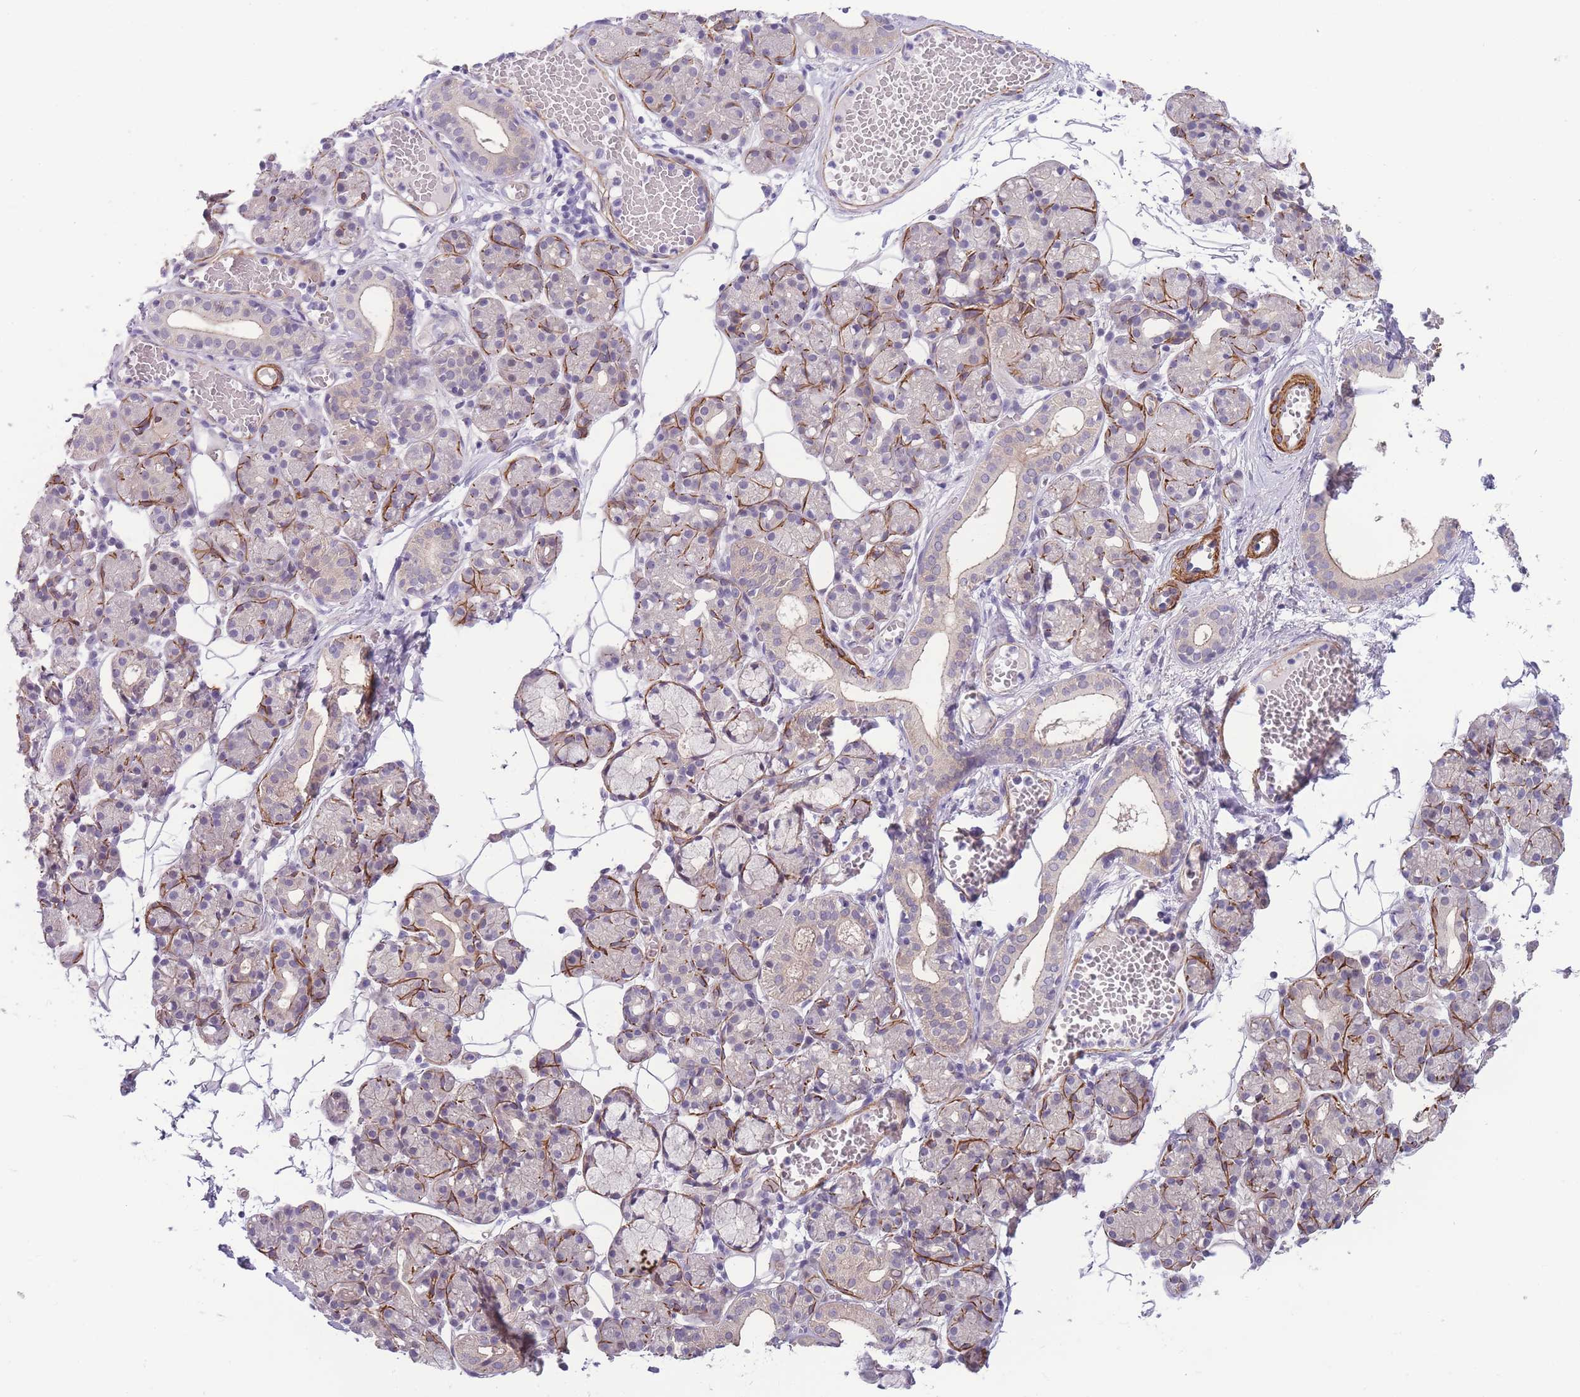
{"staining": {"intensity": "negative", "quantity": "none", "location": "none"}, "tissue": "salivary gland", "cell_type": "Glandular cells", "image_type": "normal", "snomed": [{"axis": "morphology", "description": "Normal tissue, NOS"}, {"axis": "topography", "description": "Salivary gland"}], "caption": "This is an immunohistochemistry photomicrograph of benign salivary gland. There is no staining in glandular cells.", "gene": "FAM124A", "patient": {"sex": "male", "age": 63}}